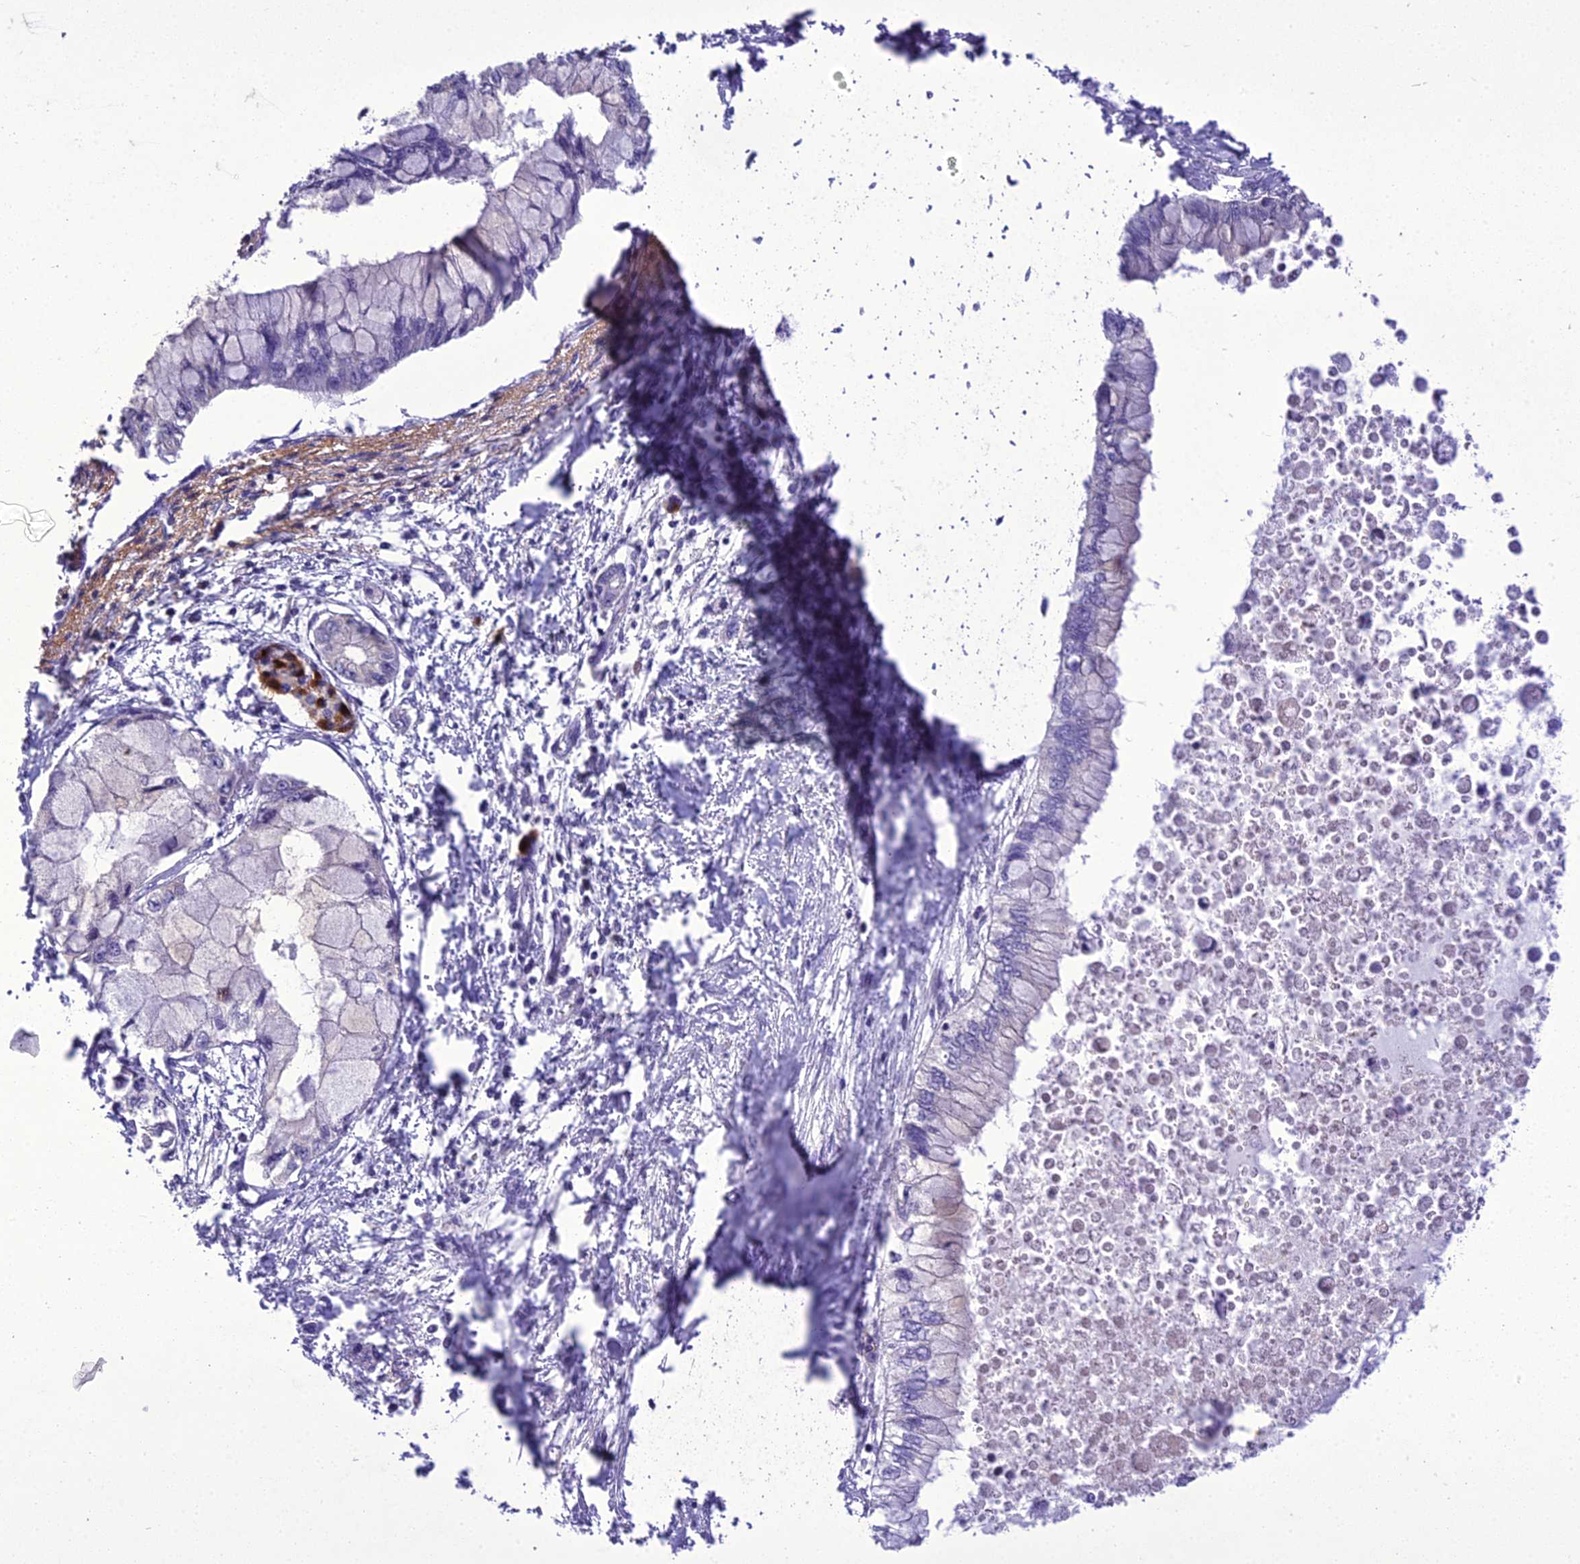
{"staining": {"intensity": "negative", "quantity": "none", "location": "none"}, "tissue": "pancreatic cancer", "cell_type": "Tumor cells", "image_type": "cancer", "snomed": [{"axis": "morphology", "description": "Adenocarcinoma, NOS"}, {"axis": "topography", "description": "Pancreas"}], "caption": "High magnification brightfield microscopy of pancreatic cancer stained with DAB (brown) and counterstained with hematoxylin (blue): tumor cells show no significant staining.", "gene": "ADIPOR2", "patient": {"sex": "male", "age": 48}}